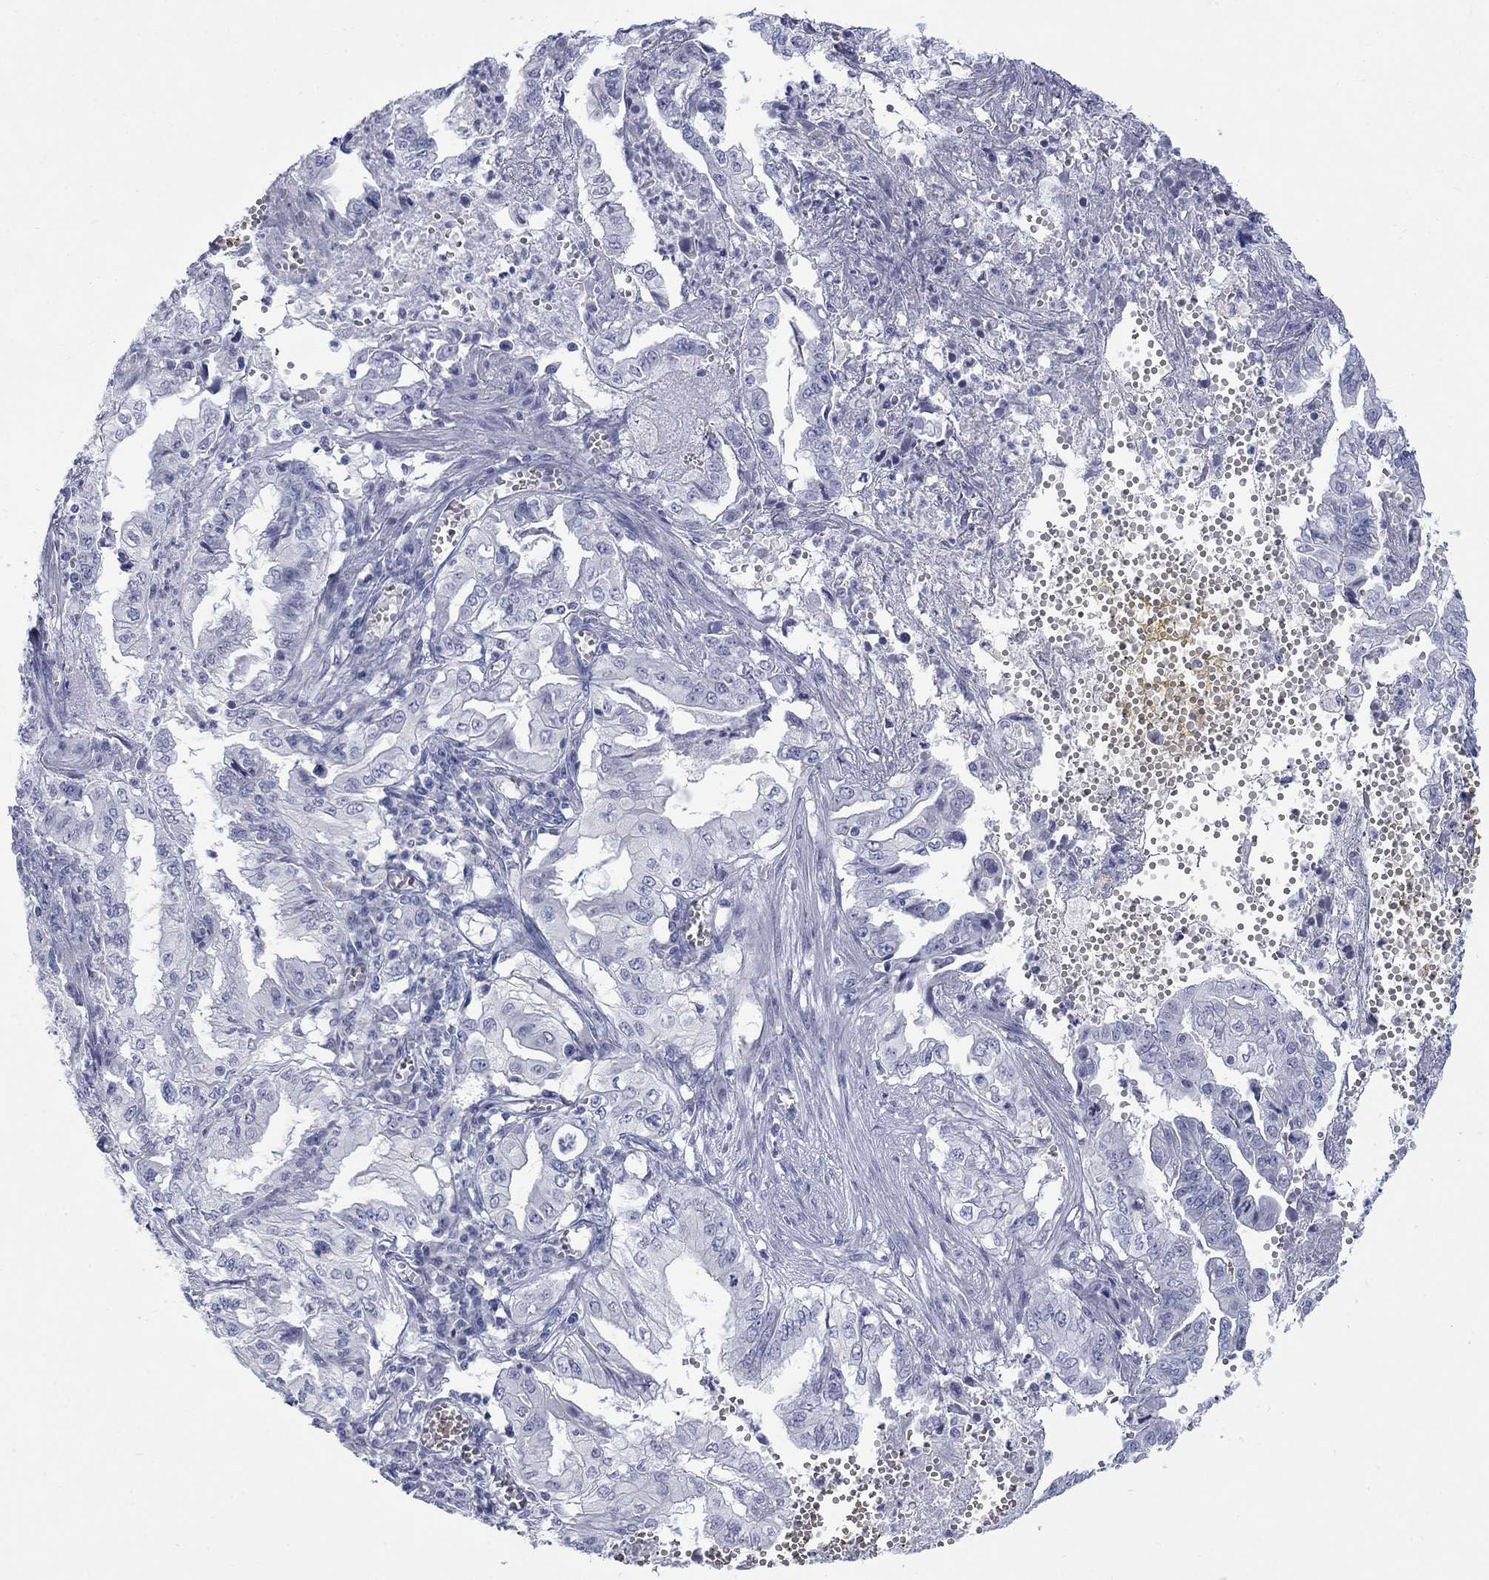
{"staining": {"intensity": "negative", "quantity": "none", "location": "none"}, "tissue": "pancreatic cancer", "cell_type": "Tumor cells", "image_type": "cancer", "snomed": [{"axis": "morphology", "description": "Adenocarcinoma, NOS"}, {"axis": "topography", "description": "Pancreas"}], "caption": "An IHC micrograph of pancreatic adenocarcinoma is shown. There is no staining in tumor cells of pancreatic adenocarcinoma.", "gene": "RFTN2", "patient": {"sex": "male", "age": 68}}